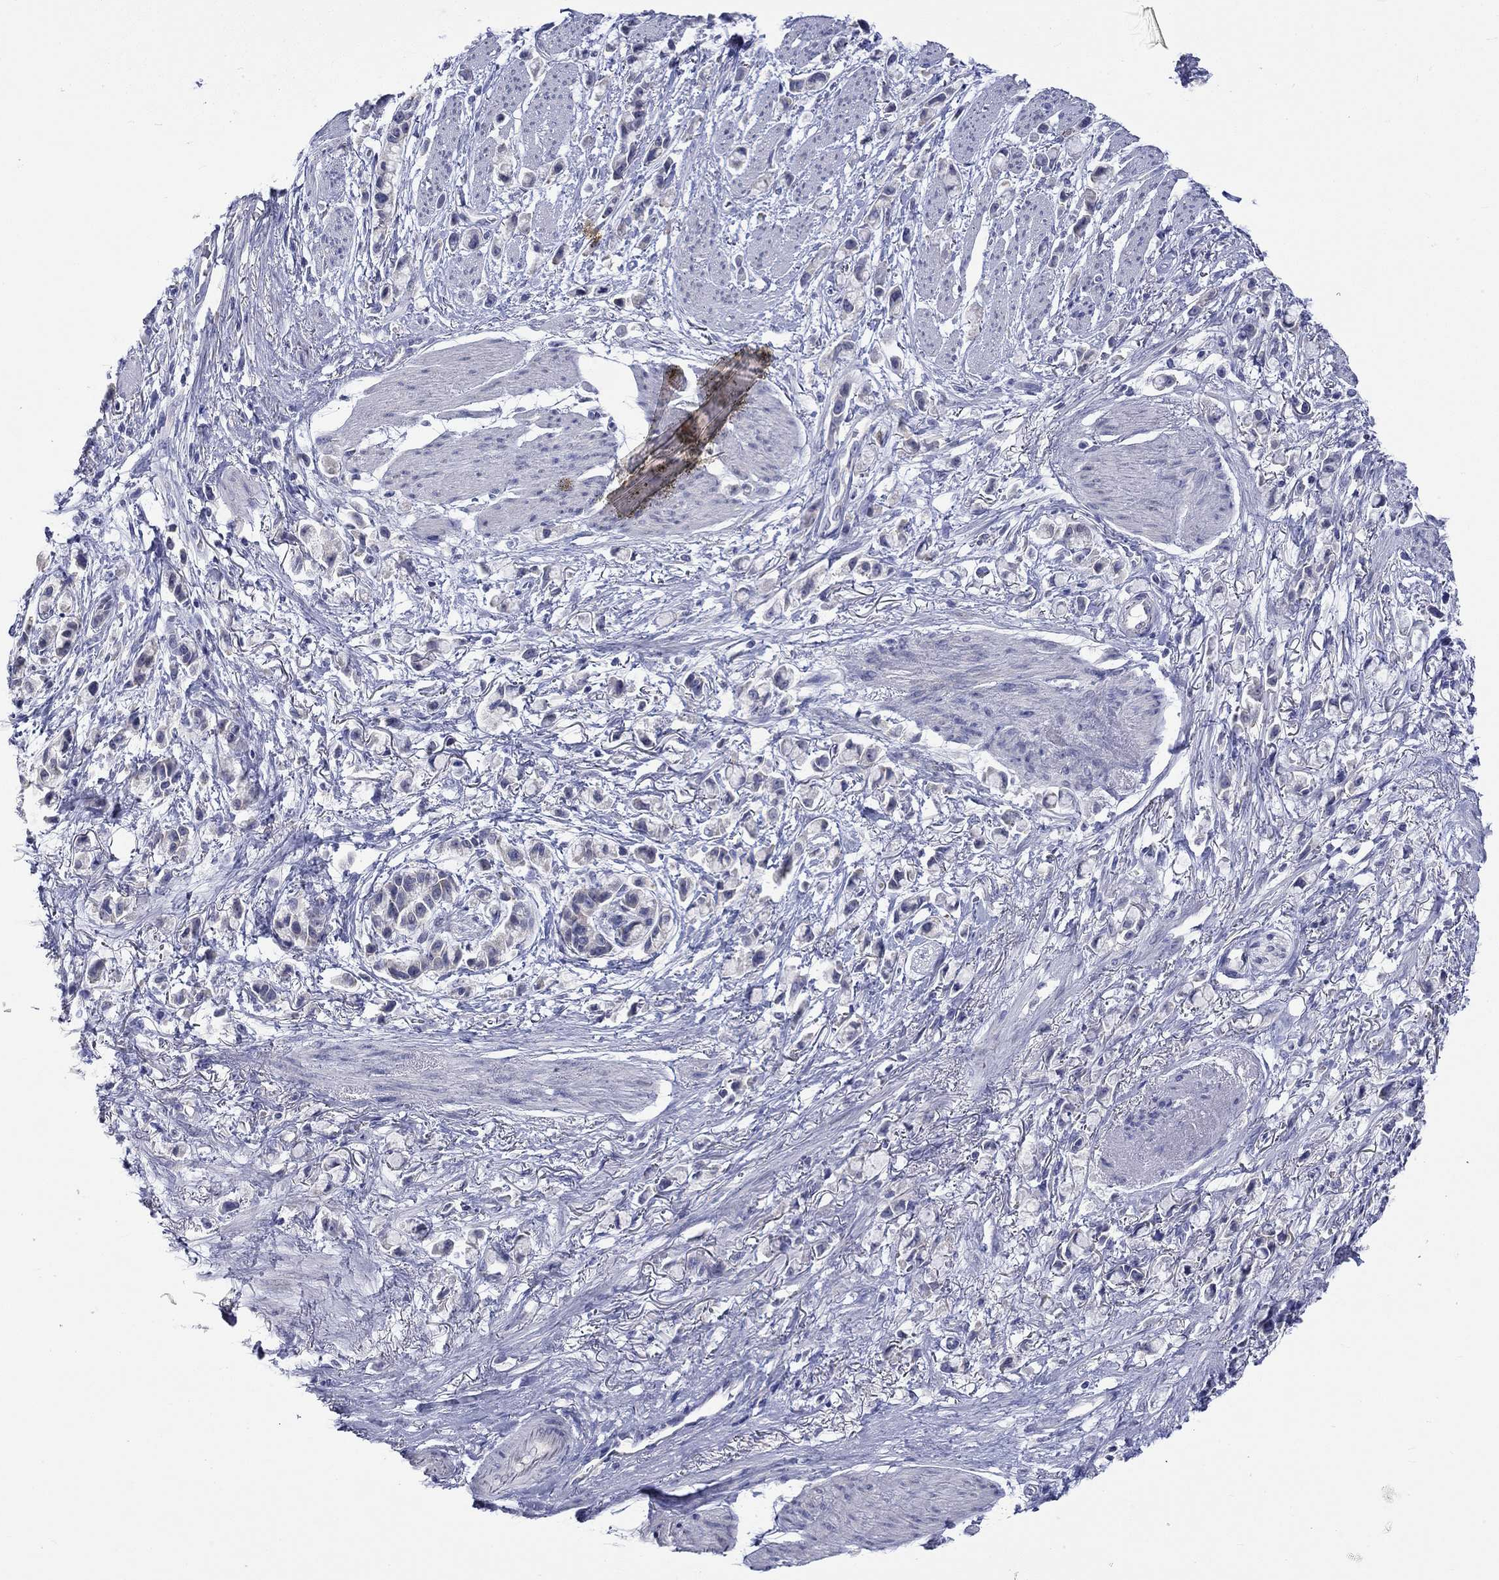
{"staining": {"intensity": "negative", "quantity": "none", "location": "none"}, "tissue": "stomach cancer", "cell_type": "Tumor cells", "image_type": "cancer", "snomed": [{"axis": "morphology", "description": "Adenocarcinoma, NOS"}, {"axis": "topography", "description": "Stomach"}], "caption": "An immunohistochemistry (IHC) photomicrograph of stomach cancer (adenocarcinoma) is shown. There is no staining in tumor cells of stomach cancer (adenocarcinoma).", "gene": "CERS1", "patient": {"sex": "female", "age": 81}}